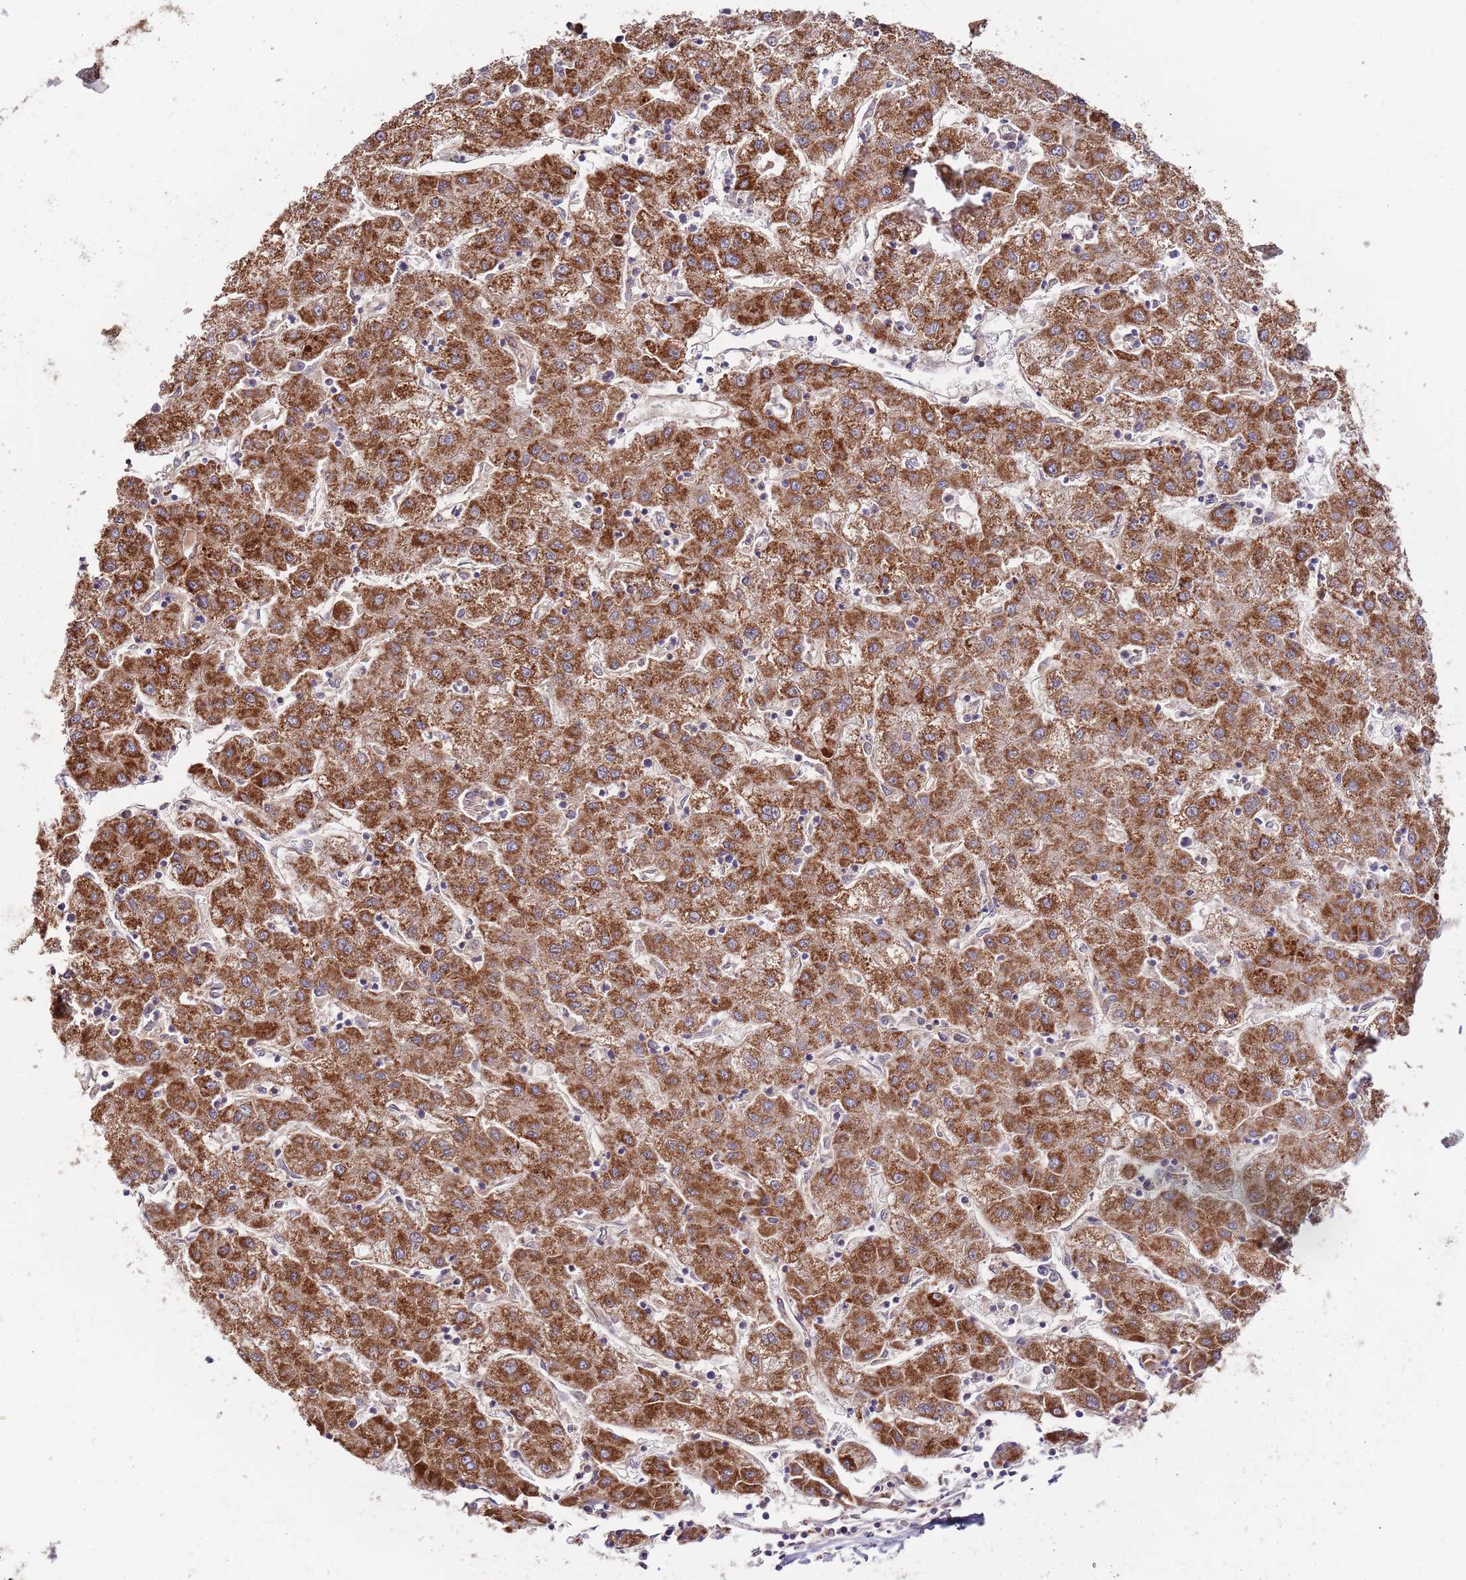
{"staining": {"intensity": "strong", "quantity": ">75%", "location": "cytoplasmic/membranous"}, "tissue": "liver cancer", "cell_type": "Tumor cells", "image_type": "cancer", "snomed": [{"axis": "morphology", "description": "Carcinoma, Hepatocellular, NOS"}, {"axis": "topography", "description": "Liver"}], "caption": "High-power microscopy captured an immunohistochemistry (IHC) micrograph of liver hepatocellular carcinoma, revealing strong cytoplasmic/membranous expression in approximately >75% of tumor cells.", "gene": "DOCK6", "patient": {"sex": "male", "age": 72}}